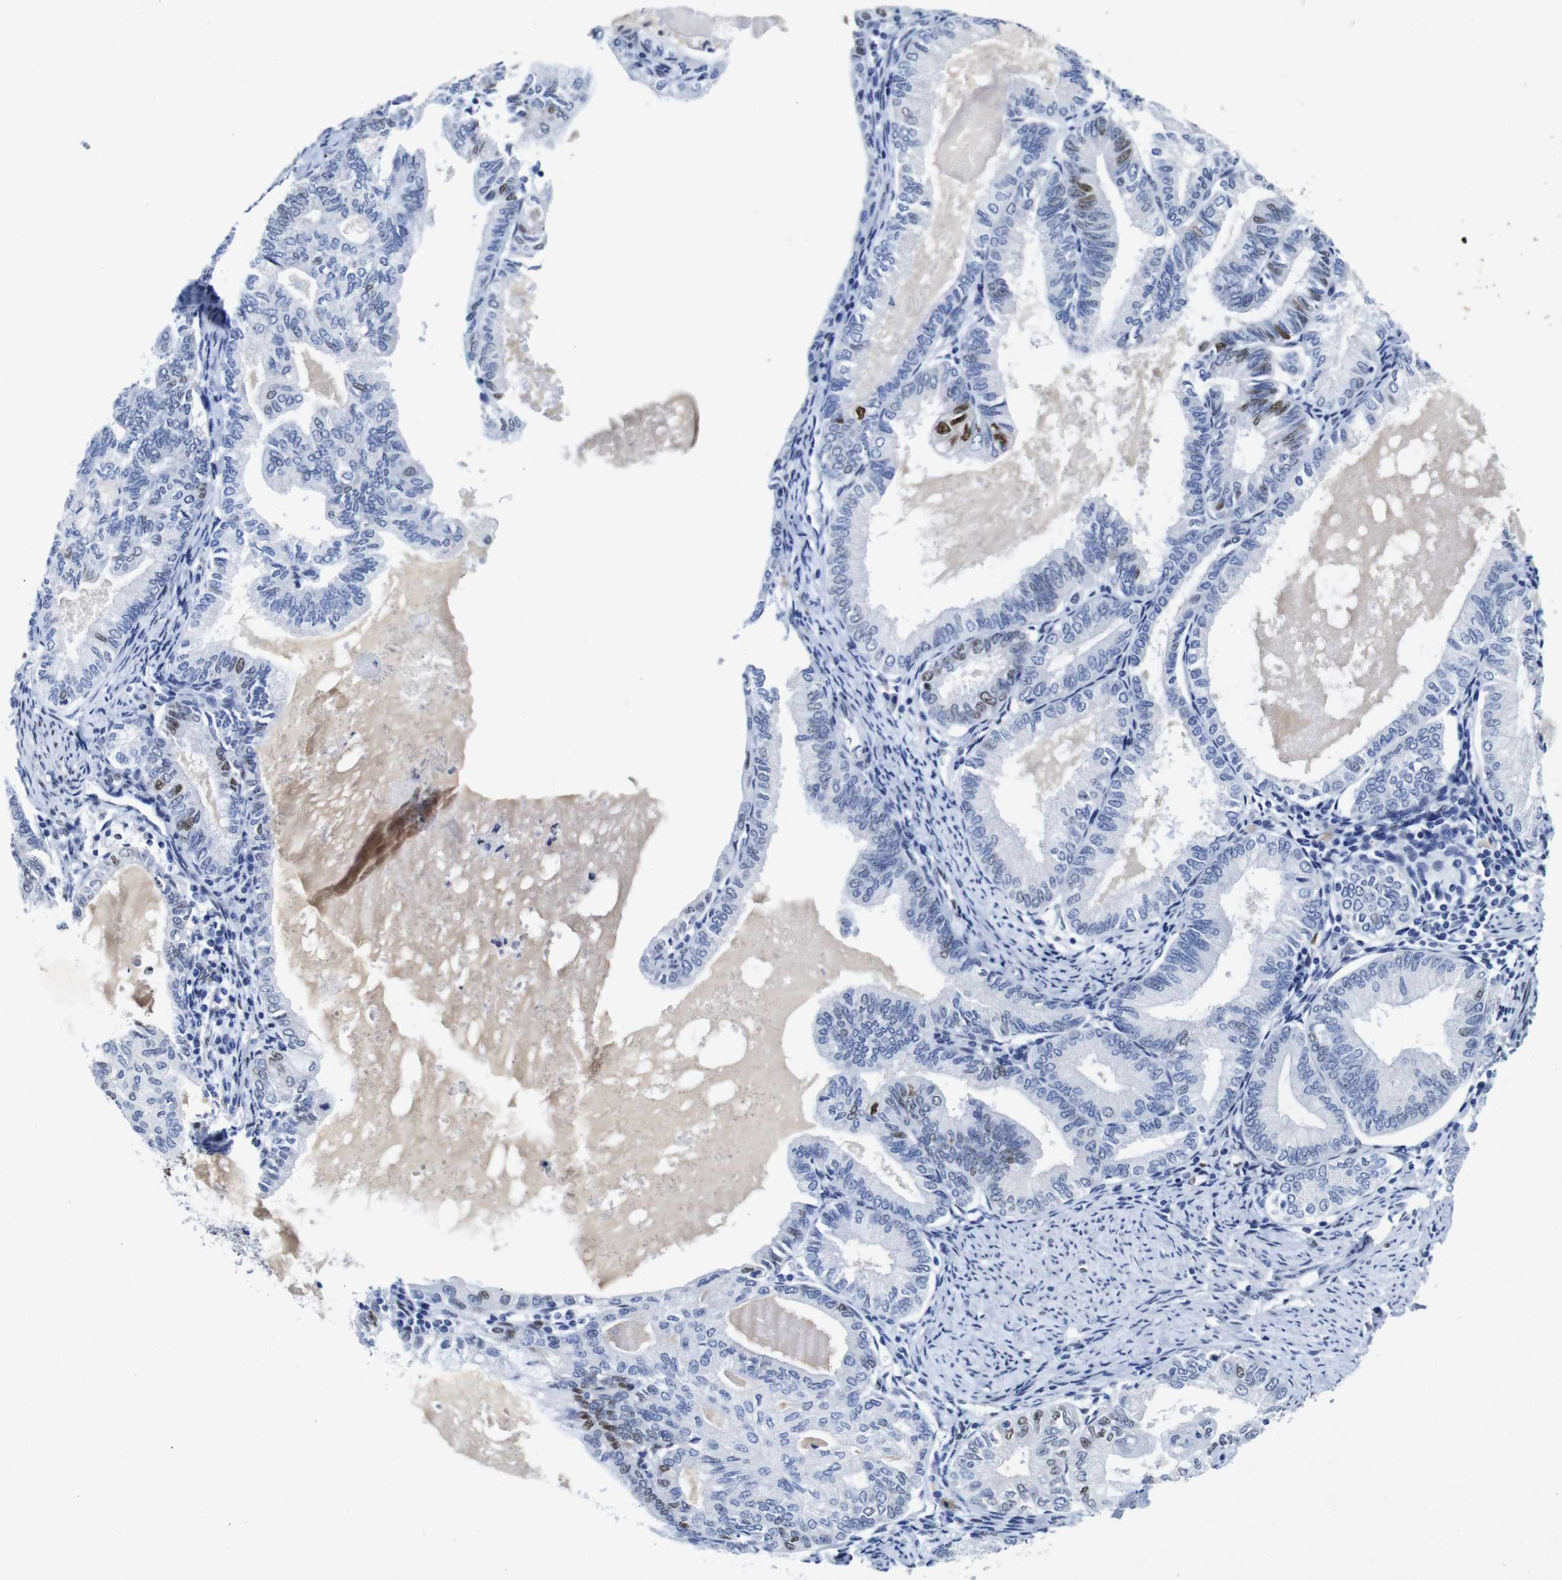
{"staining": {"intensity": "moderate", "quantity": "<25%", "location": "nuclear"}, "tissue": "endometrial cancer", "cell_type": "Tumor cells", "image_type": "cancer", "snomed": [{"axis": "morphology", "description": "Adenocarcinoma, NOS"}, {"axis": "topography", "description": "Endometrium"}], "caption": "A brown stain highlights moderate nuclear staining of a protein in adenocarcinoma (endometrial) tumor cells. (DAB (3,3'-diaminobenzidine) = brown stain, brightfield microscopy at high magnification).", "gene": "FOSL2", "patient": {"sex": "female", "age": 86}}